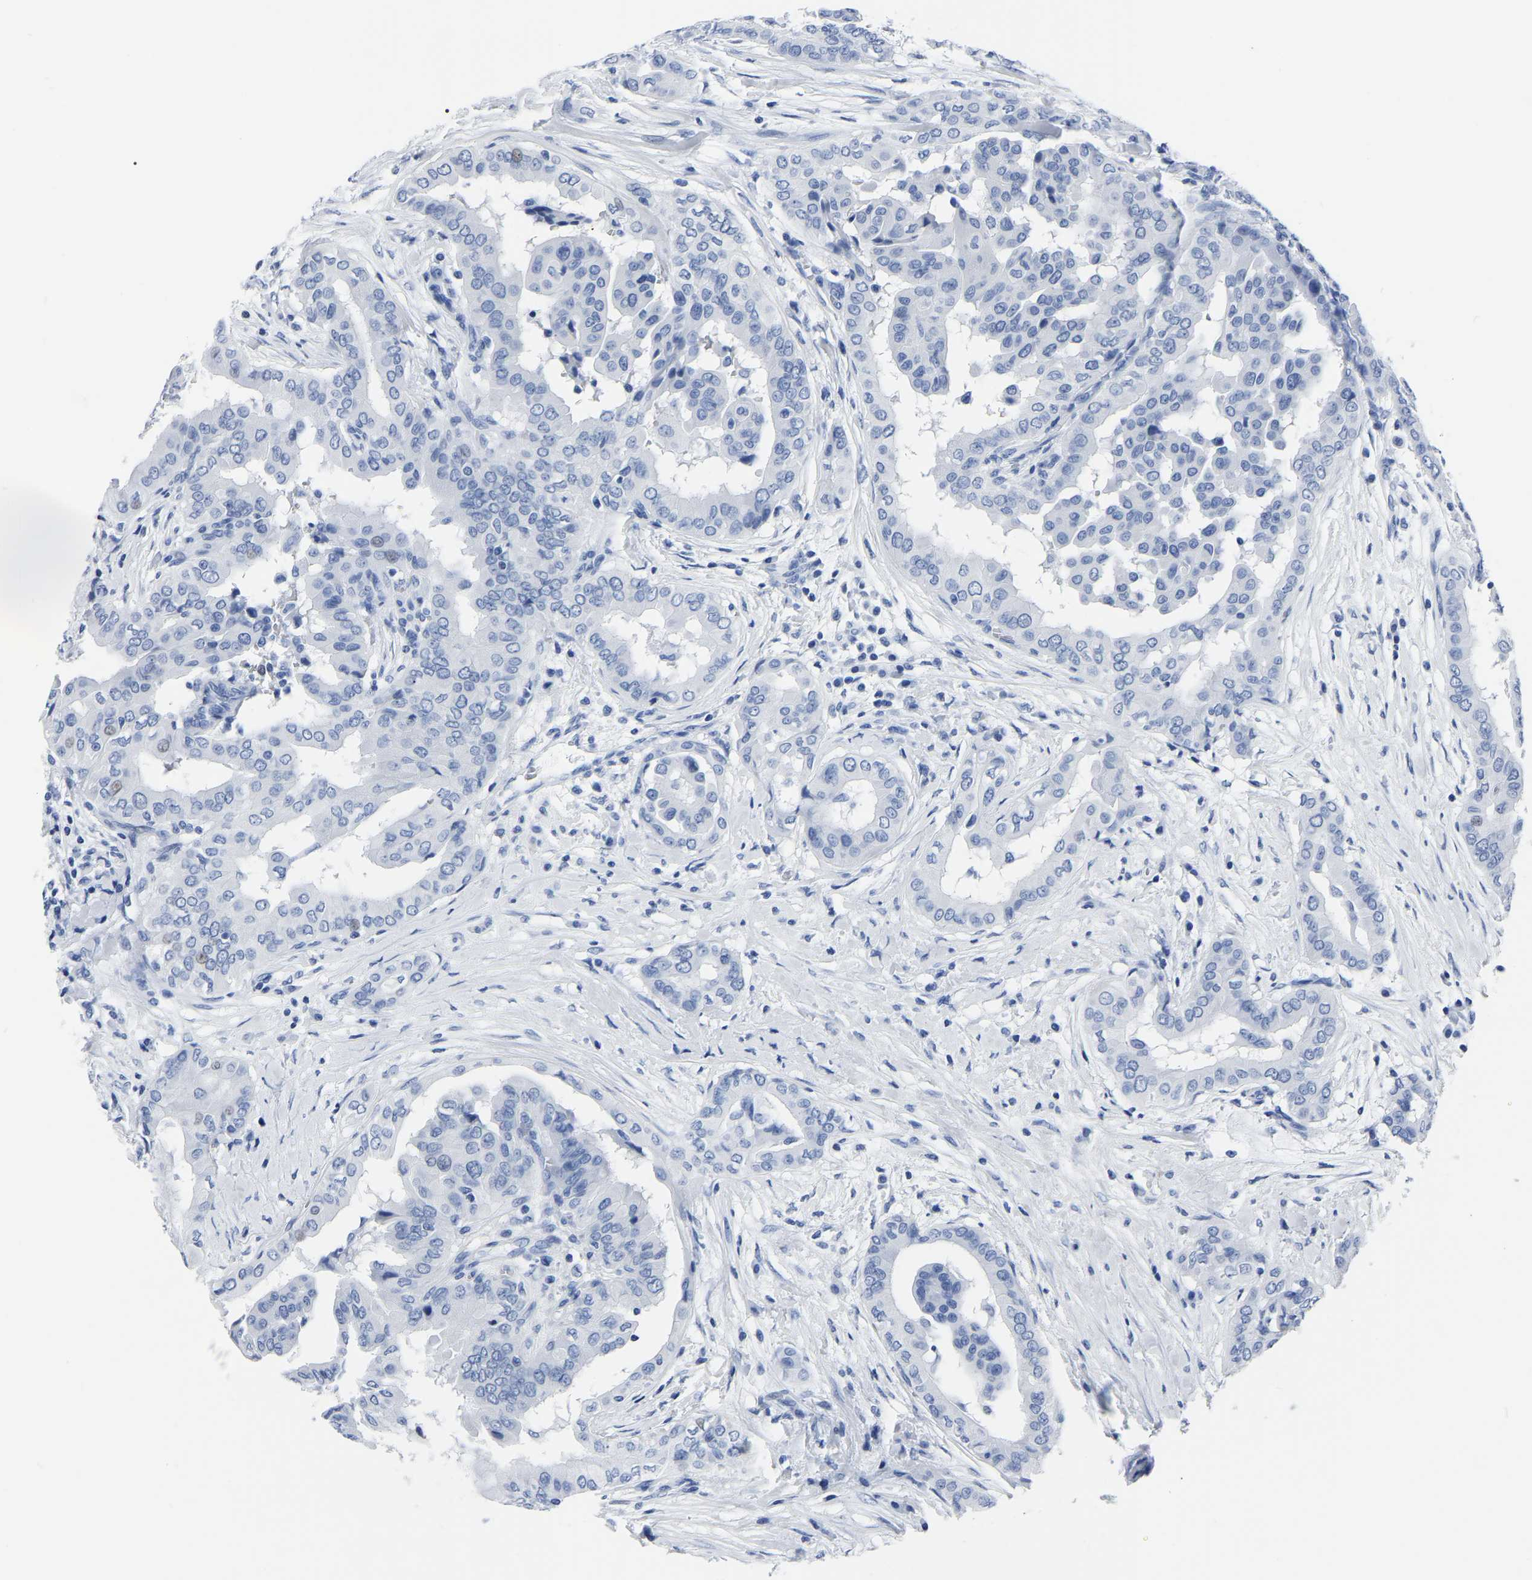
{"staining": {"intensity": "negative", "quantity": "none", "location": "none"}, "tissue": "thyroid cancer", "cell_type": "Tumor cells", "image_type": "cancer", "snomed": [{"axis": "morphology", "description": "Papillary adenocarcinoma, NOS"}, {"axis": "topography", "description": "Thyroid gland"}], "caption": "A micrograph of human papillary adenocarcinoma (thyroid) is negative for staining in tumor cells. Brightfield microscopy of IHC stained with DAB (3,3'-diaminobenzidine) (brown) and hematoxylin (blue), captured at high magnification.", "gene": "IMPG2", "patient": {"sex": "male", "age": 33}}